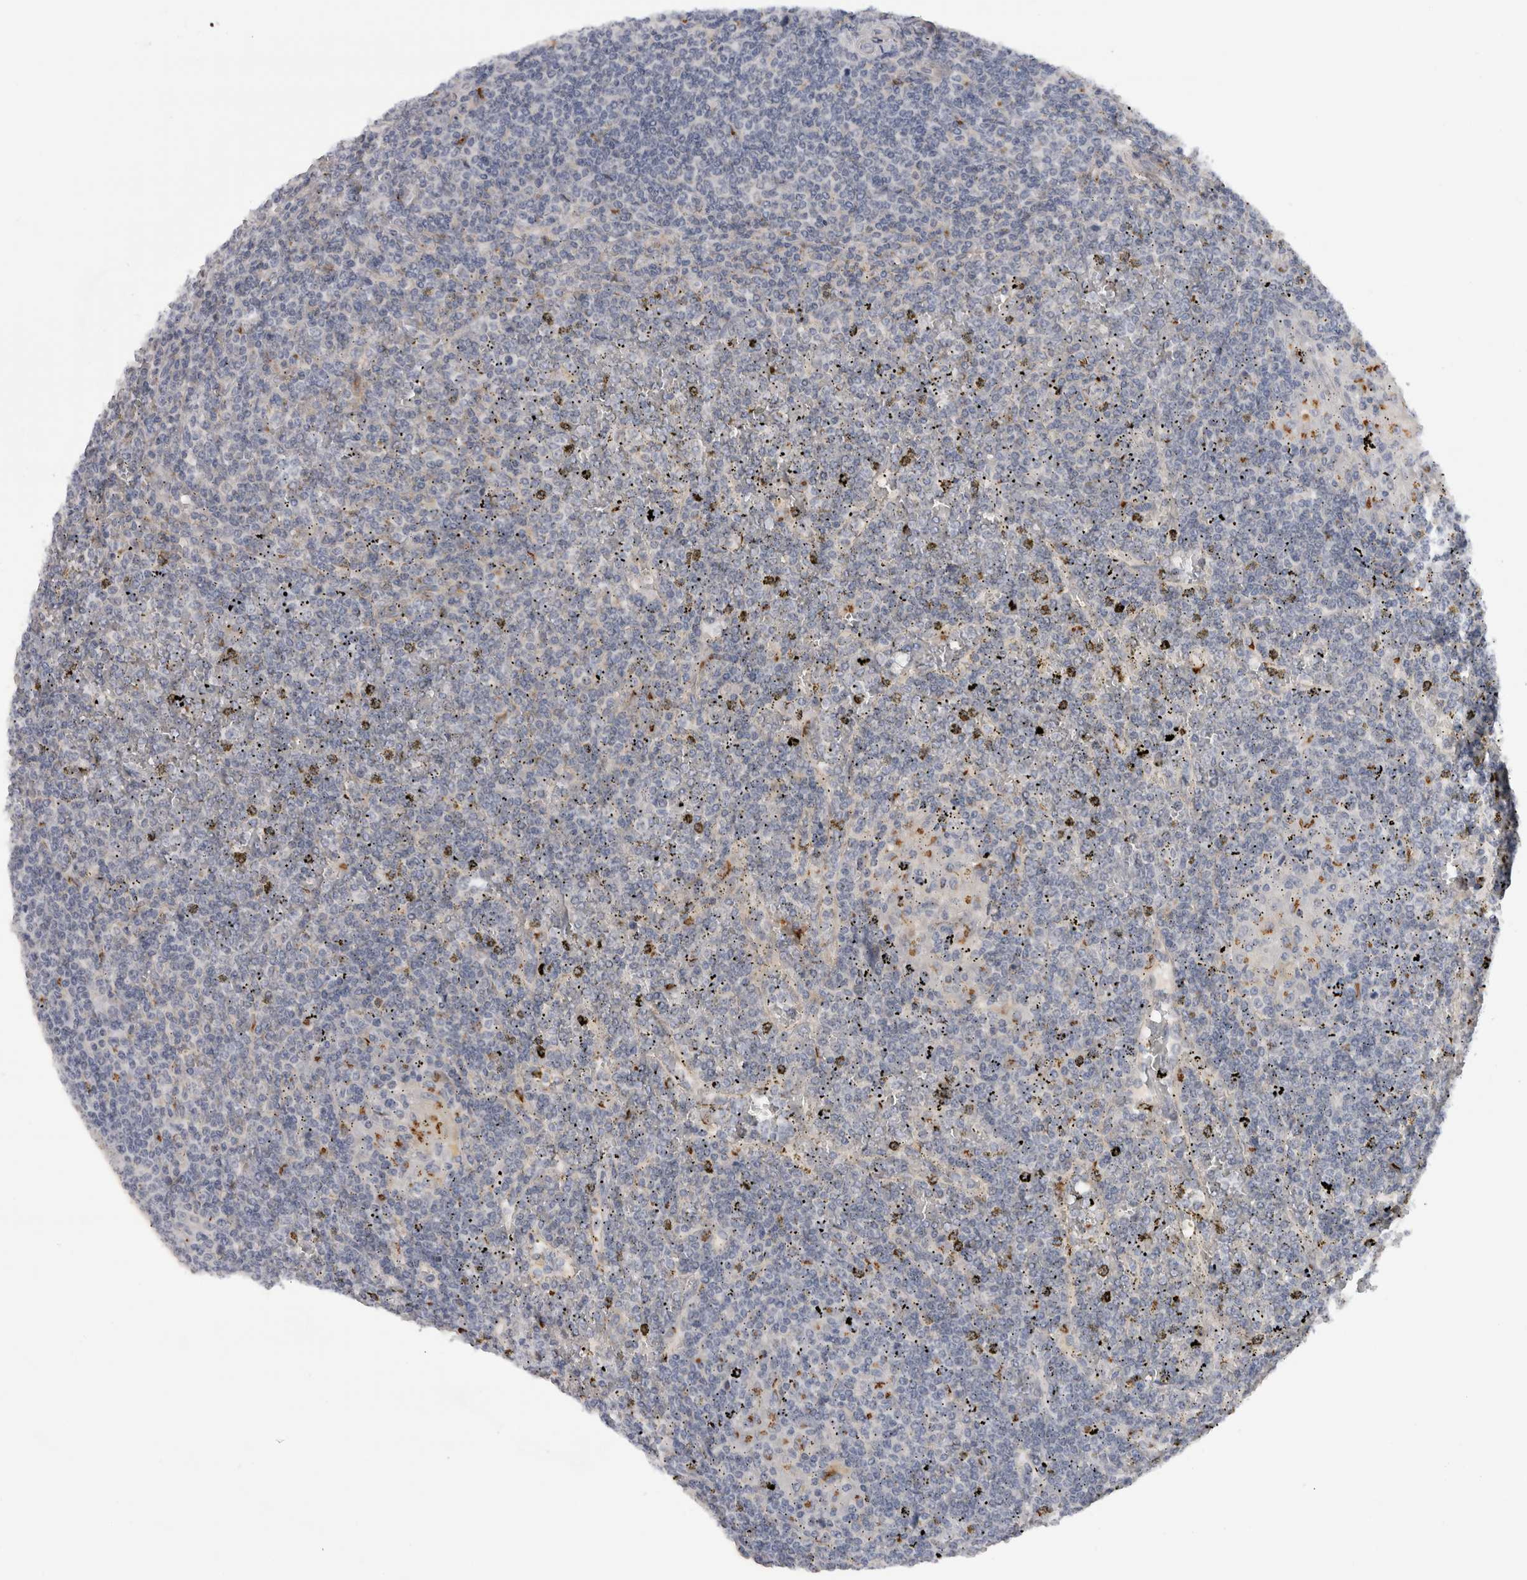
{"staining": {"intensity": "negative", "quantity": "none", "location": "none"}, "tissue": "lymphoma", "cell_type": "Tumor cells", "image_type": "cancer", "snomed": [{"axis": "morphology", "description": "Malignant lymphoma, non-Hodgkin's type, Low grade"}, {"axis": "topography", "description": "Spleen"}], "caption": "Immunohistochemistry (IHC) image of neoplastic tissue: low-grade malignant lymphoma, non-Hodgkin's type stained with DAB reveals no significant protein staining in tumor cells.", "gene": "MGAT1", "patient": {"sex": "female", "age": 19}}